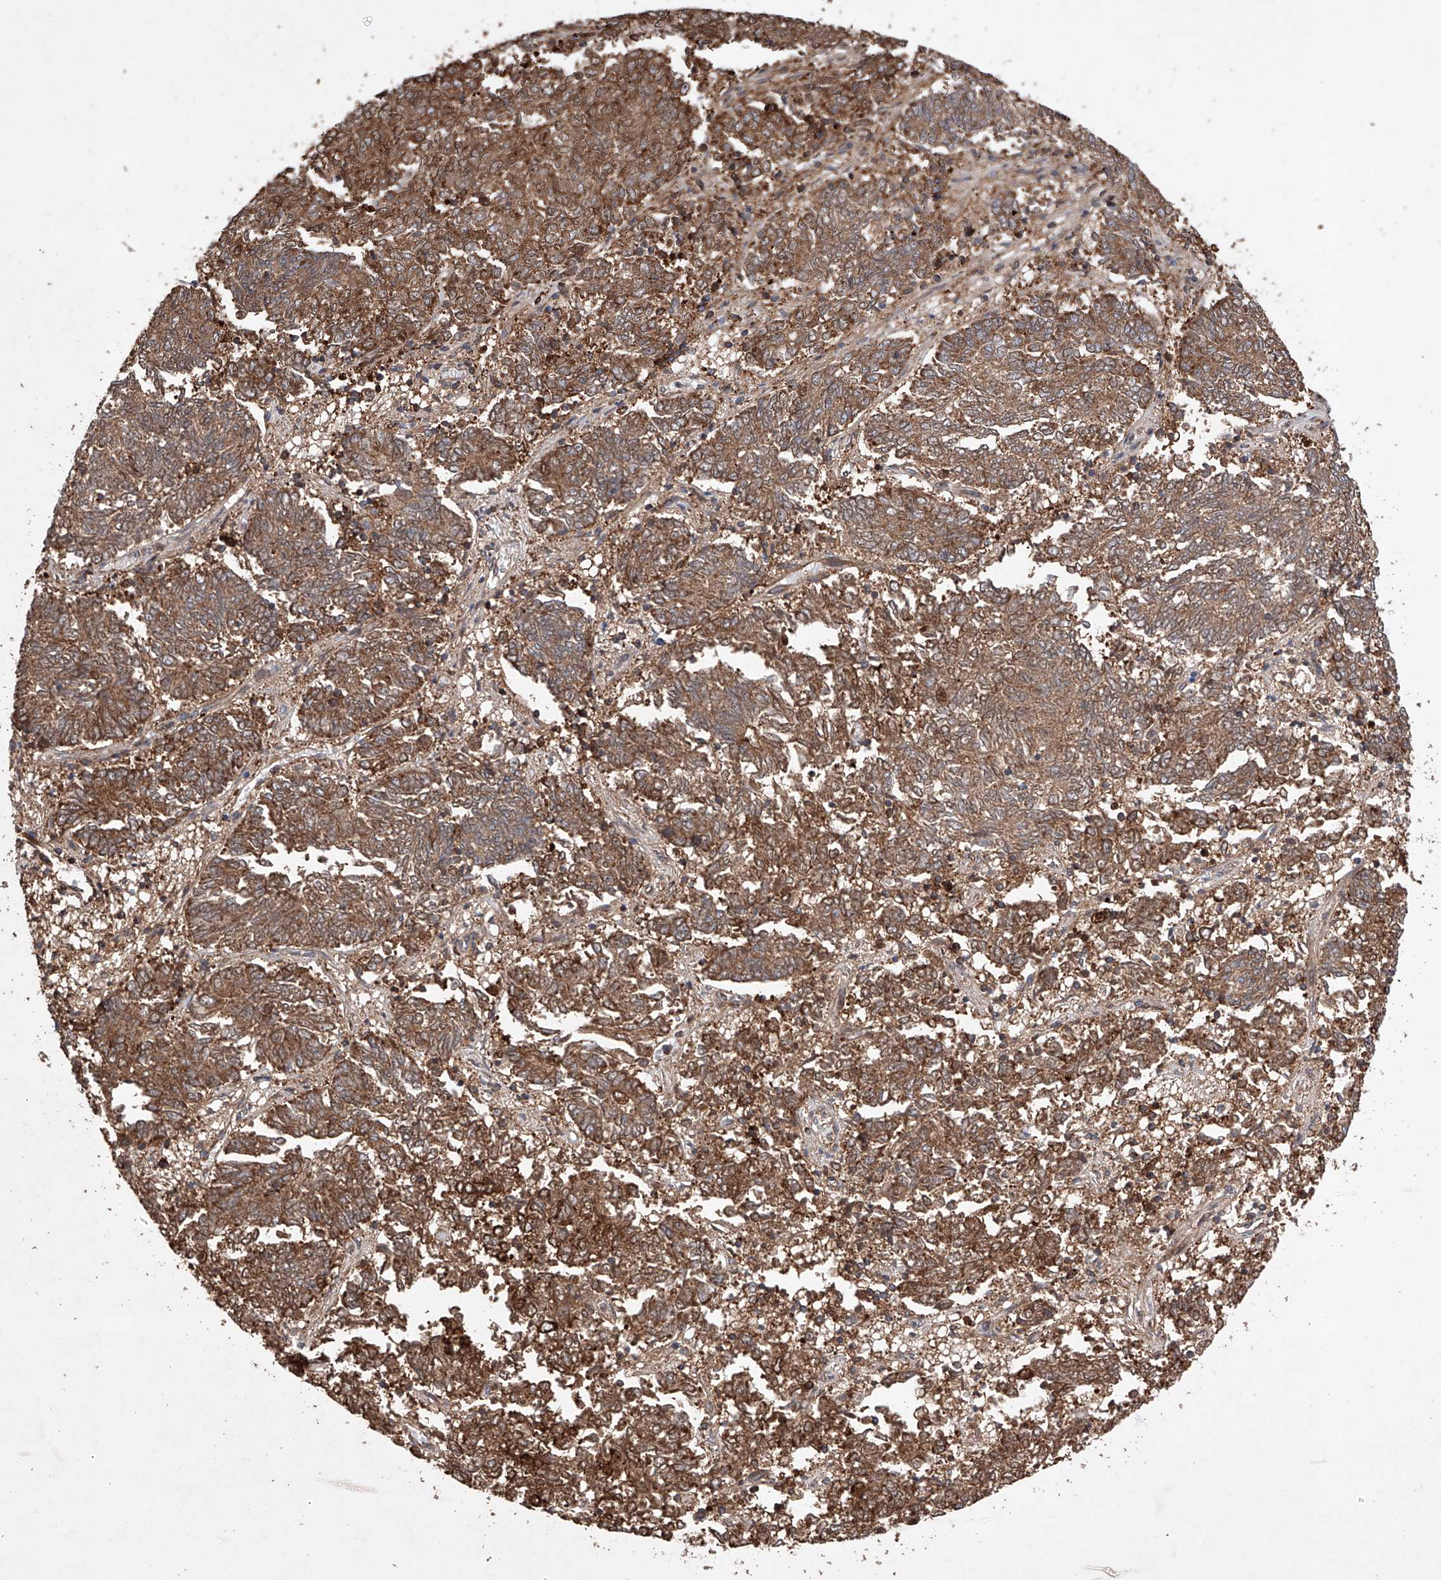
{"staining": {"intensity": "strong", "quantity": ">75%", "location": "cytoplasmic/membranous"}, "tissue": "endometrial cancer", "cell_type": "Tumor cells", "image_type": "cancer", "snomed": [{"axis": "morphology", "description": "Adenocarcinoma, NOS"}, {"axis": "topography", "description": "Endometrium"}], "caption": "DAB immunohistochemical staining of endometrial cancer (adenocarcinoma) demonstrates strong cytoplasmic/membranous protein staining in approximately >75% of tumor cells. (IHC, brightfield microscopy, high magnification).", "gene": "TIMM23", "patient": {"sex": "female", "age": 80}}